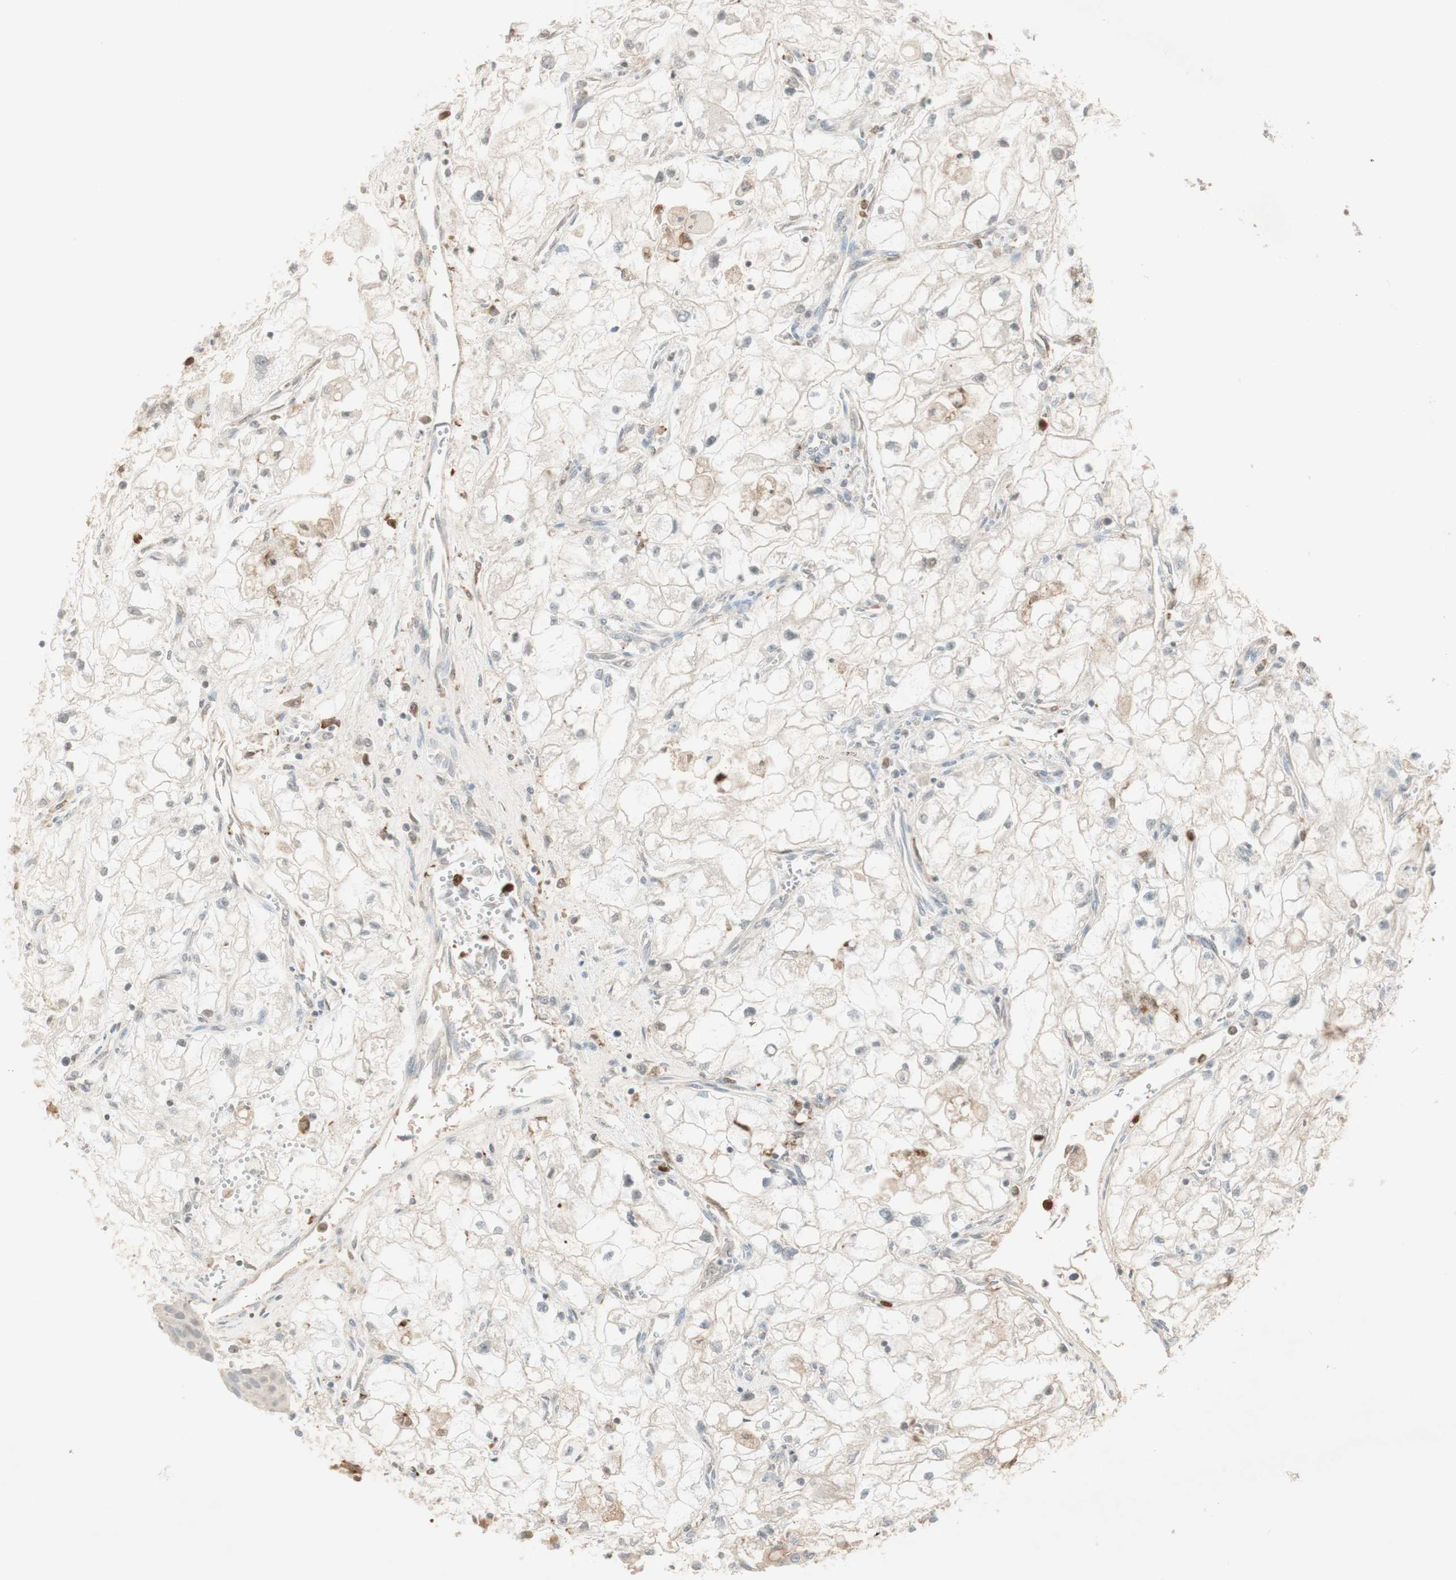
{"staining": {"intensity": "negative", "quantity": "none", "location": "none"}, "tissue": "renal cancer", "cell_type": "Tumor cells", "image_type": "cancer", "snomed": [{"axis": "morphology", "description": "Adenocarcinoma, NOS"}, {"axis": "topography", "description": "Kidney"}], "caption": "Histopathology image shows no significant protein staining in tumor cells of renal cancer (adenocarcinoma).", "gene": "NID1", "patient": {"sex": "female", "age": 70}}